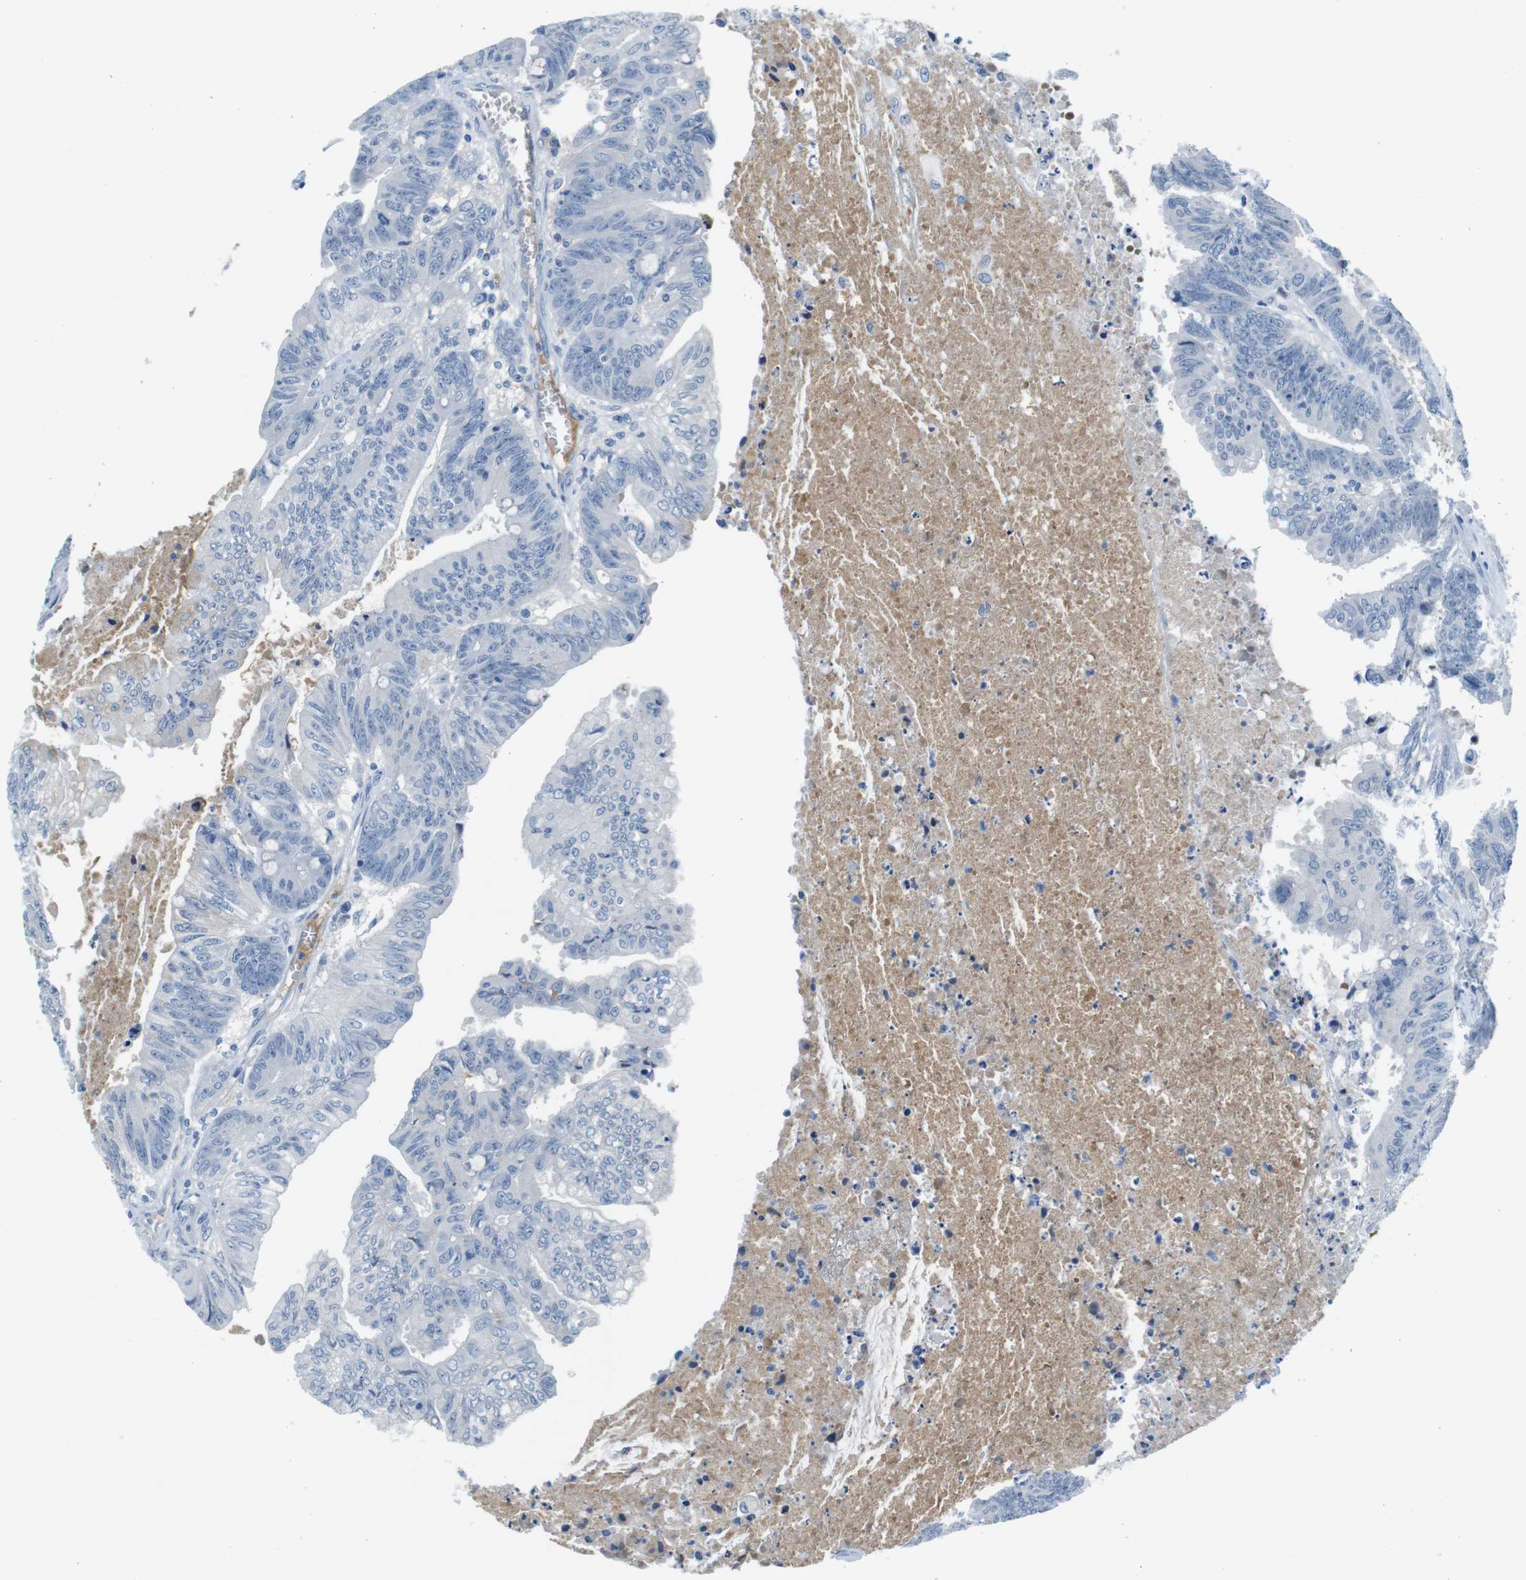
{"staining": {"intensity": "negative", "quantity": "none", "location": "none"}, "tissue": "colorectal cancer", "cell_type": "Tumor cells", "image_type": "cancer", "snomed": [{"axis": "morphology", "description": "Adenocarcinoma, NOS"}, {"axis": "topography", "description": "Colon"}], "caption": "A high-resolution histopathology image shows immunohistochemistry staining of colorectal cancer (adenocarcinoma), which displays no significant staining in tumor cells.", "gene": "IGHD", "patient": {"sex": "male", "age": 45}}